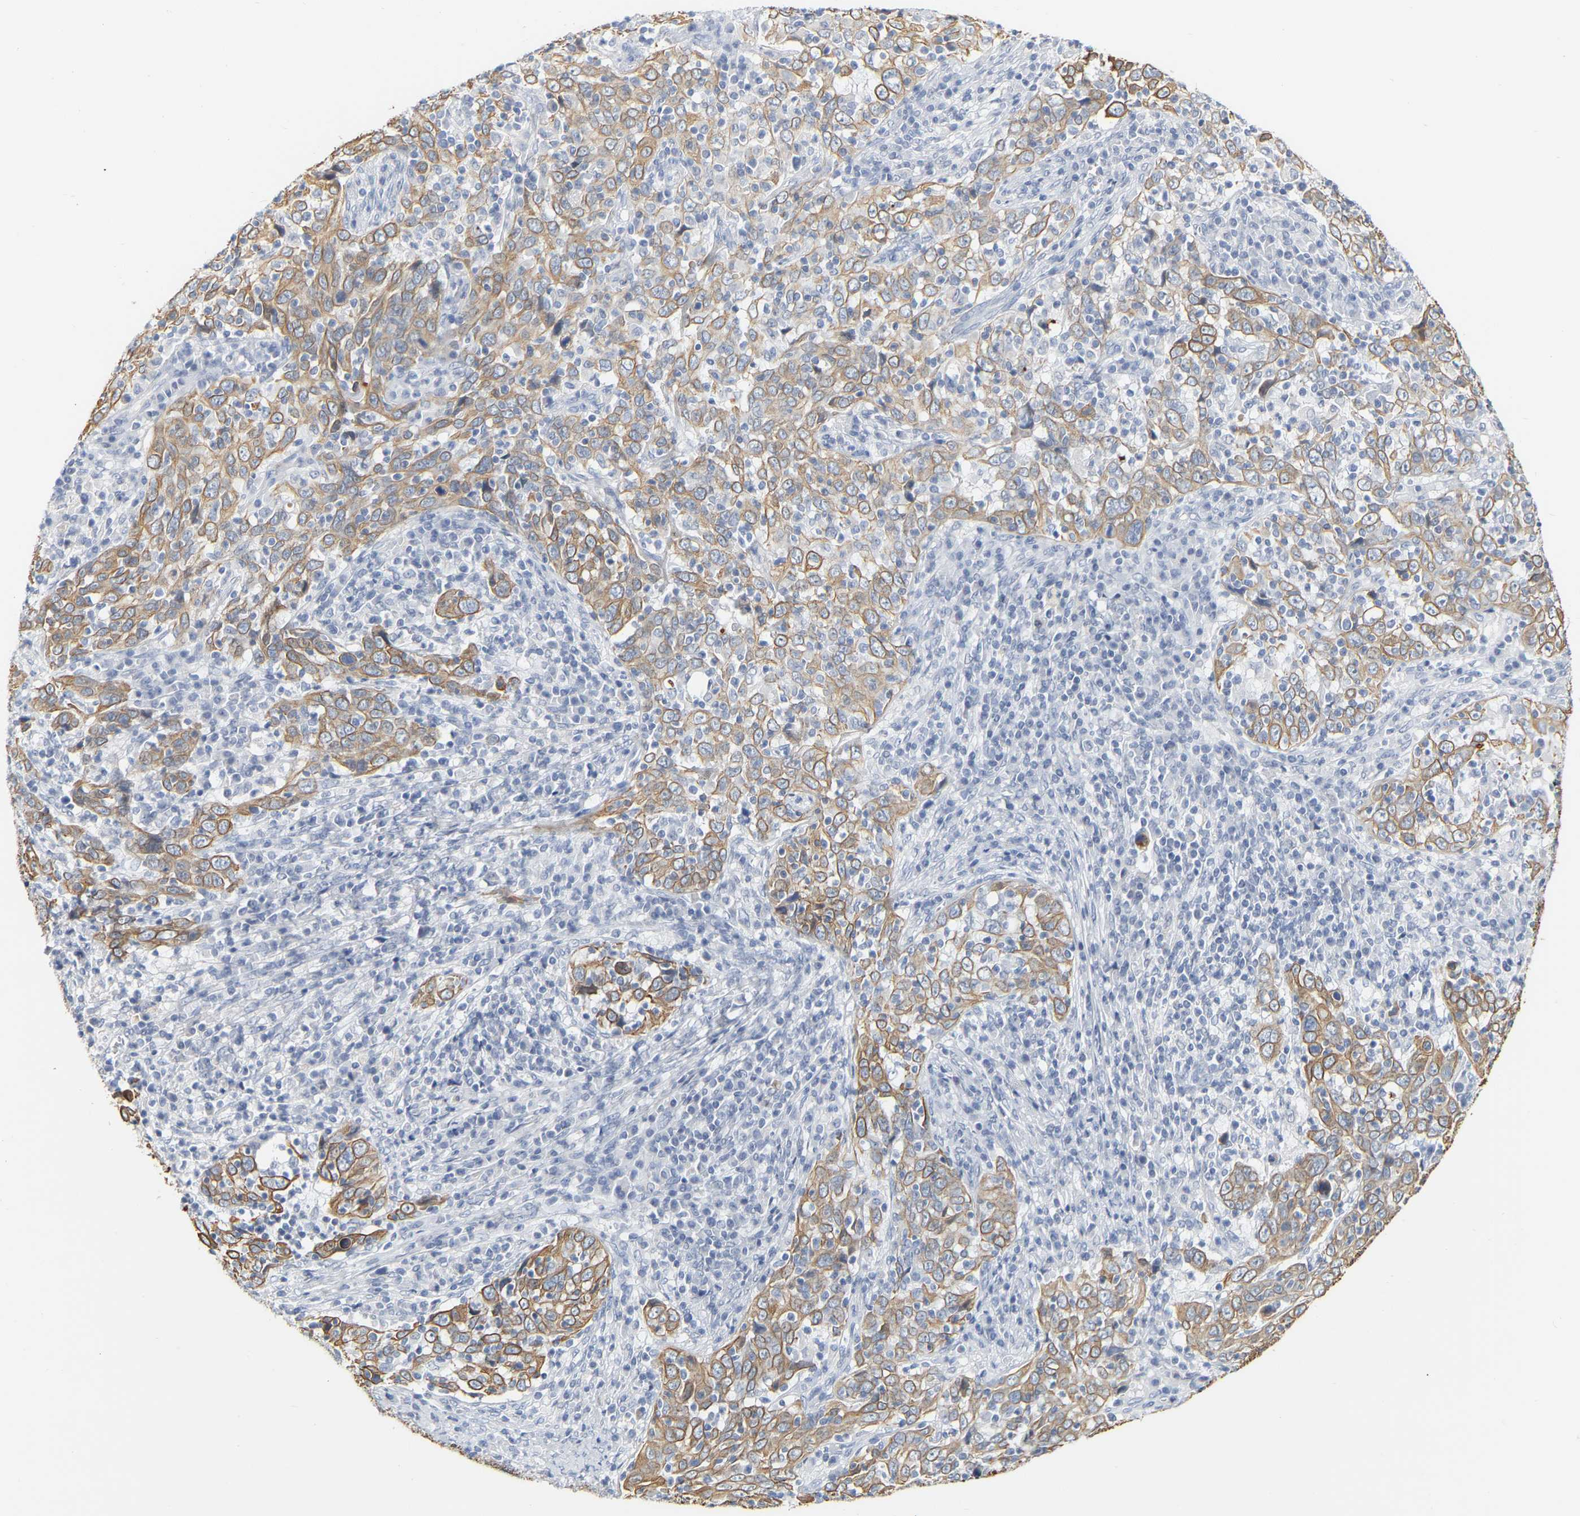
{"staining": {"intensity": "moderate", "quantity": ">75%", "location": "cytoplasmic/membranous"}, "tissue": "cervical cancer", "cell_type": "Tumor cells", "image_type": "cancer", "snomed": [{"axis": "morphology", "description": "Squamous cell carcinoma, NOS"}, {"axis": "topography", "description": "Cervix"}], "caption": "DAB immunohistochemical staining of human cervical squamous cell carcinoma displays moderate cytoplasmic/membranous protein expression in approximately >75% of tumor cells. Using DAB (brown) and hematoxylin (blue) stains, captured at high magnification using brightfield microscopy.", "gene": "KRT76", "patient": {"sex": "female", "age": 46}}